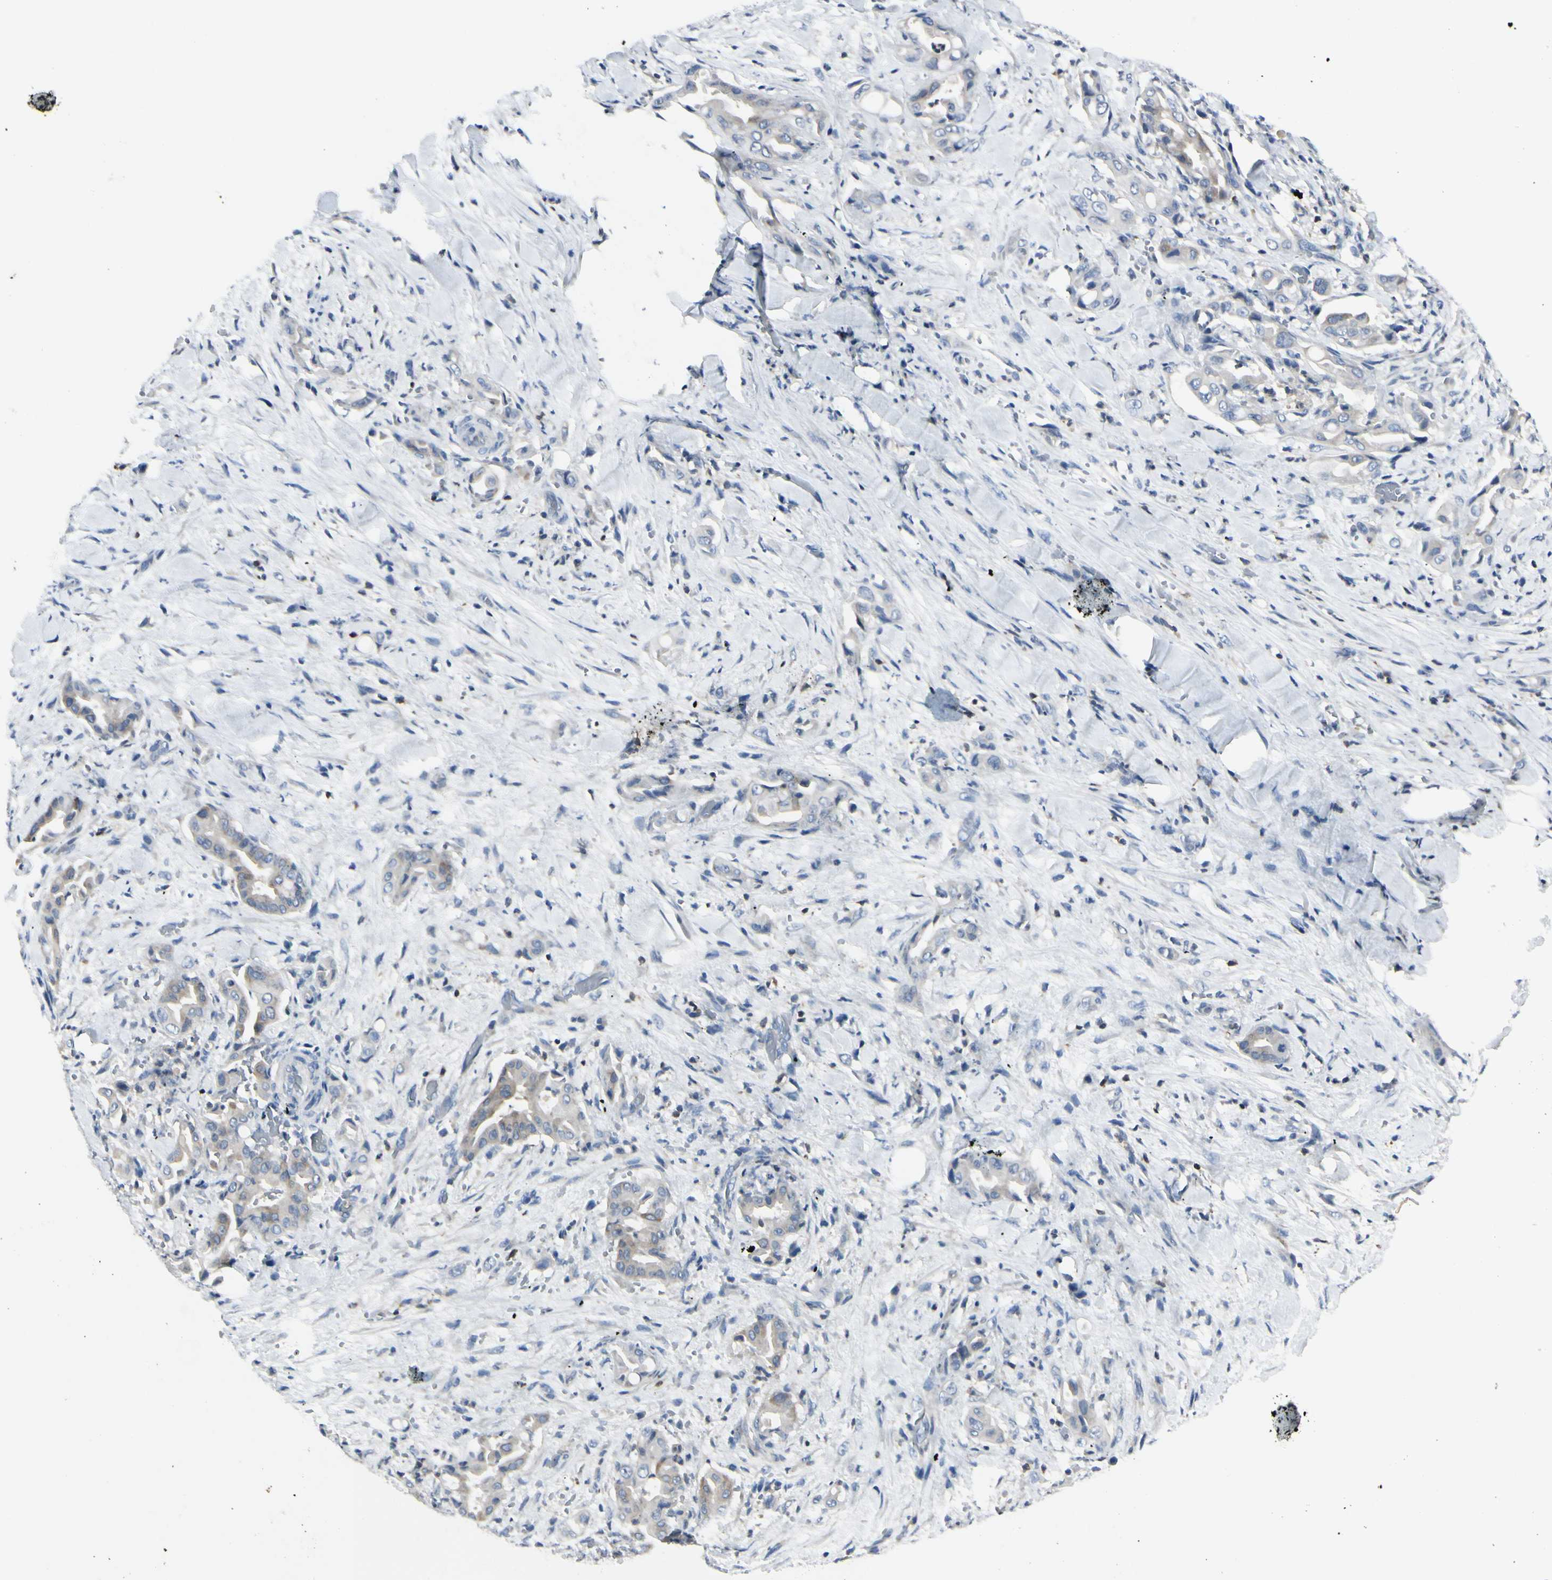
{"staining": {"intensity": "weak", "quantity": "25%-75%", "location": "cytoplasmic/membranous"}, "tissue": "liver cancer", "cell_type": "Tumor cells", "image_type": "cancer", "snomed": [{"axis": "morphology", "description": "Cholangiocarcinoma"}, {"axis": "topography", "description": "Liver"}], "caption": "Liver cholangiocarcinoma stained with a brown dye displays weak cytoplasmic/membranous positive positivity in approximately 25%-75% of tumor cells.", "gene": "SLC9A3R1", "patient": {"sex": "female", "age": 68}}